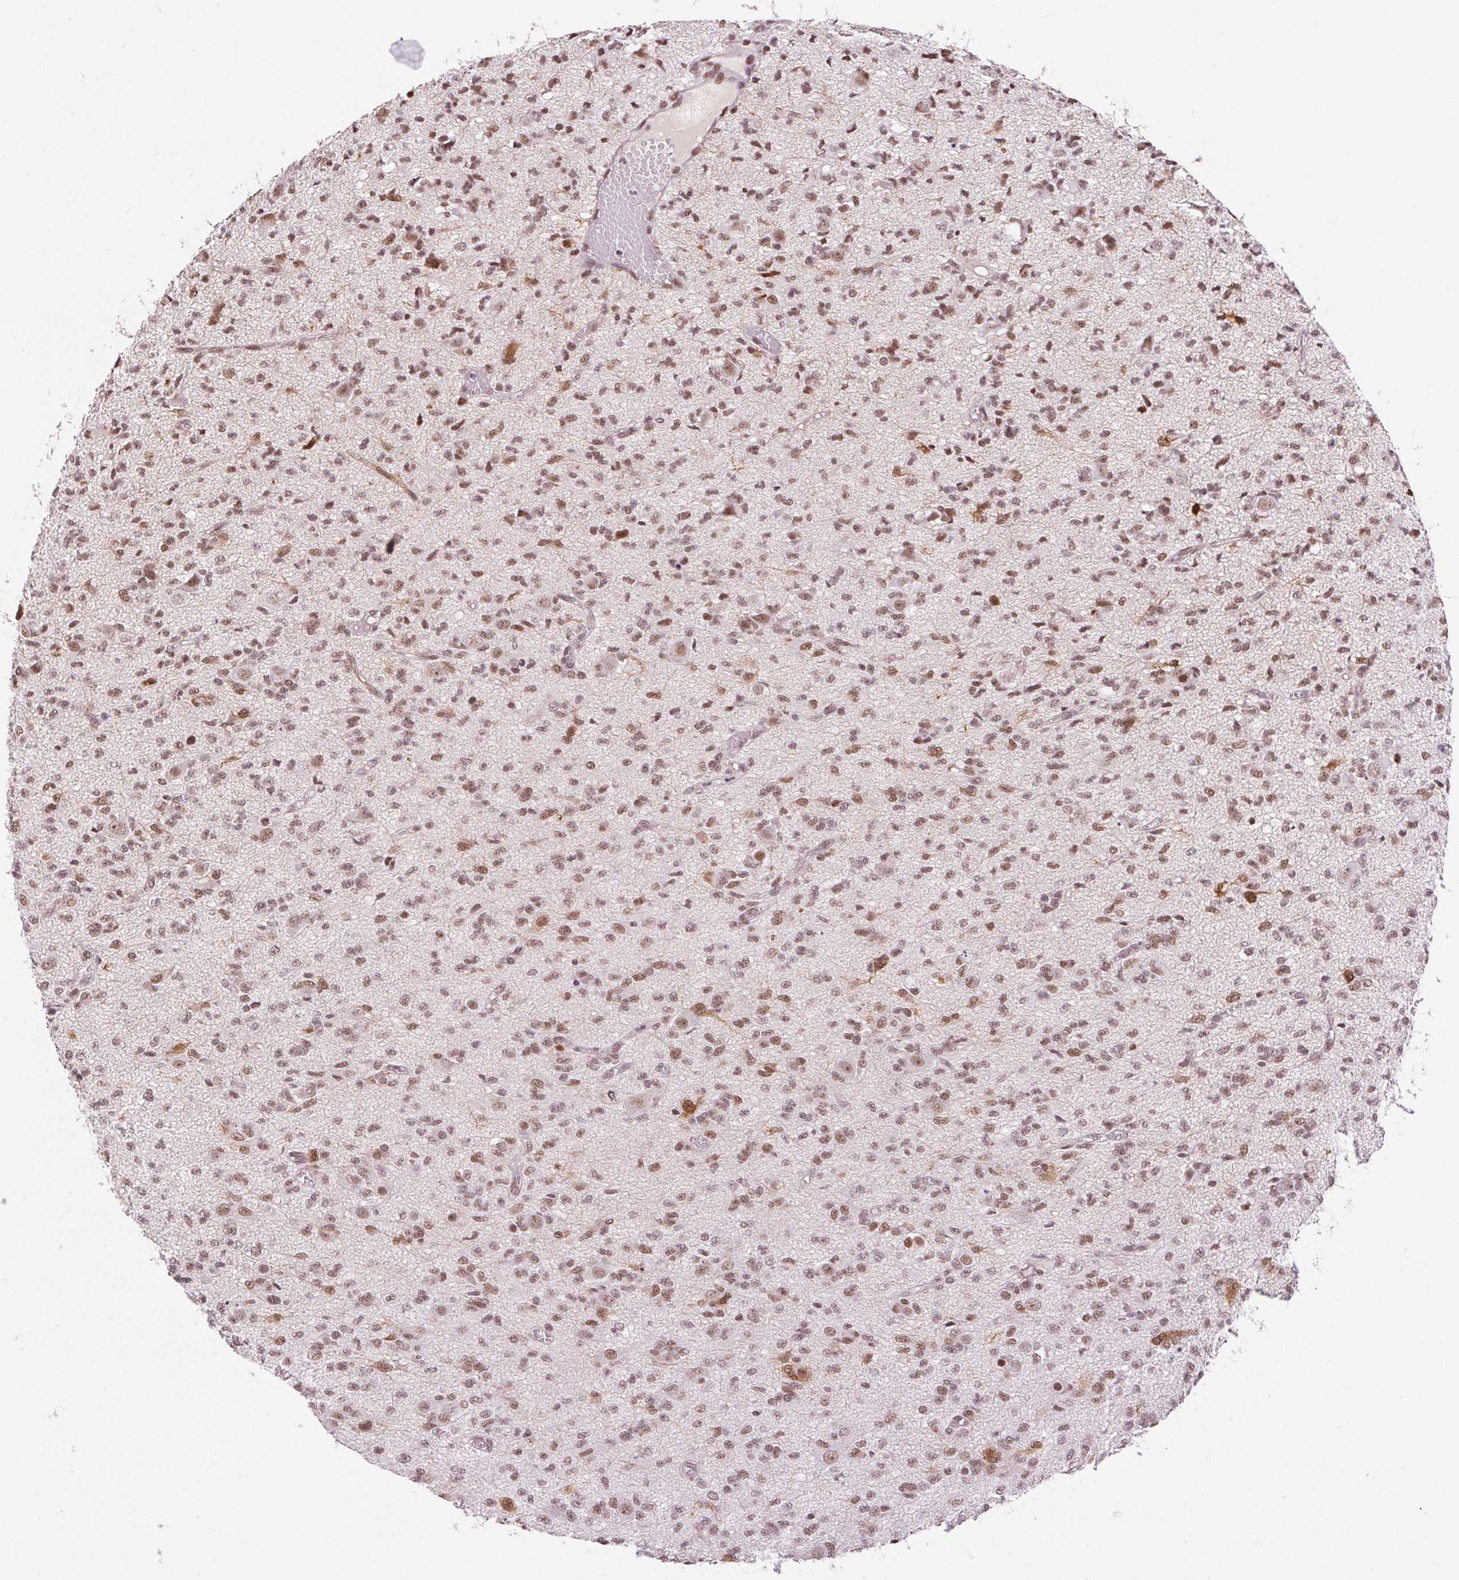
{"staining": {"intensity": "moderate", "quantity": ">75%", "location": "nuclear"}, "tissue": "glioma", "cell_type": "Tumor cells", "image_type": "cancer", "snomed": [{"axis": "morphology", "description": "Glioma, malignant, Low grade"}, {"axis": "topography", "description": "Brain"}], "caption": "Immunohistochemistry micrograph of glioma stained for a protein (brown), which shows medium levels of moderate nuclear staining in about >75% of tumor cells.", "gene": "CD2BP2", "patient": {"sex": "male", "age": 64}}